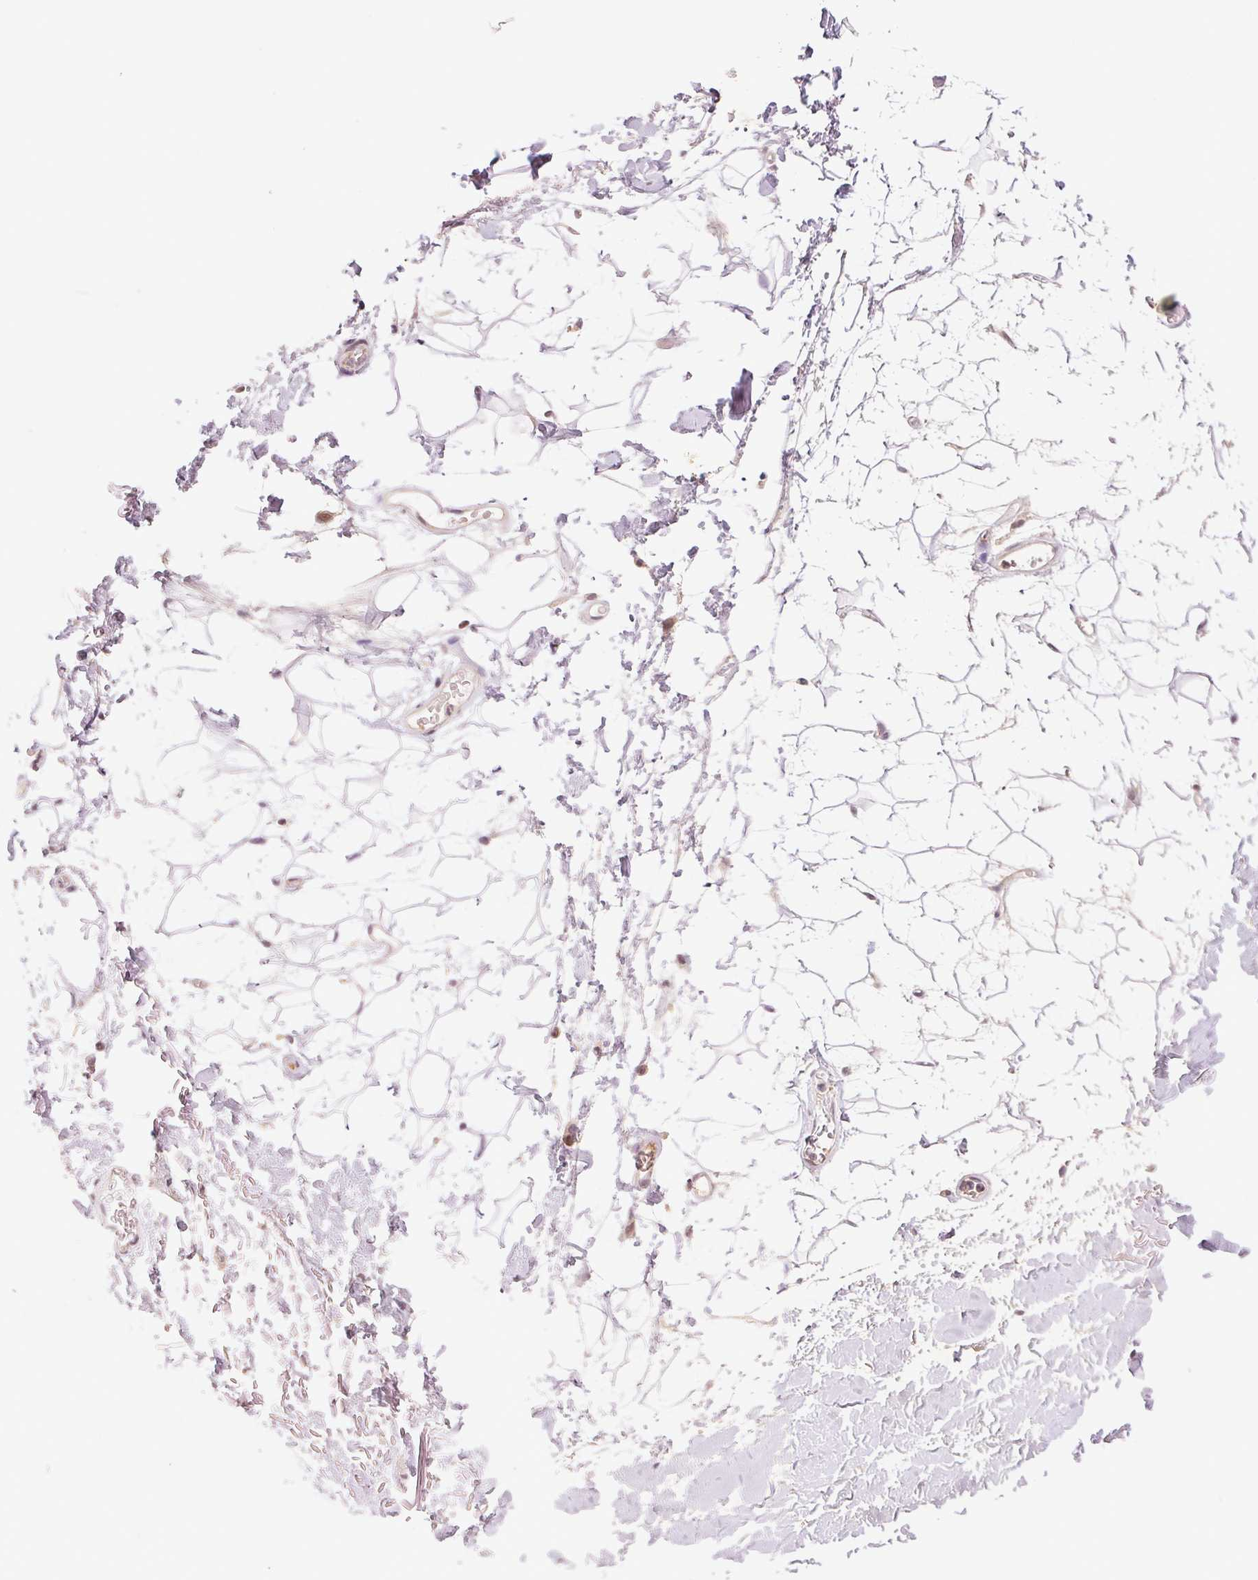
{"staining": {"intensity": "weak", "quantity": "25%-75%", "location": "cytoplasmic/membranous"}, "tissue": "adipose tissue", "cell_type": "Adipocytes", "image_type": "normal", "snomed": [{"axis": "morphology", "description": "Normal tissue, NOS"}, {"axis": "topography", "description": "Anal"}, {"axis": "topography", "description": "Peripheral nerve tissue"}], "caption": "IHC (DAB (3,3'-diaminobenzidine)) staining of benign adipose tissue shows weak cytoplasmic/membranous protein staining in about 25%-75% of adipocytes. (IHC, brightfield microscopy, high magnification).", "gene": "BNIP5", "patient": {"sex": "male", "age": 78}}